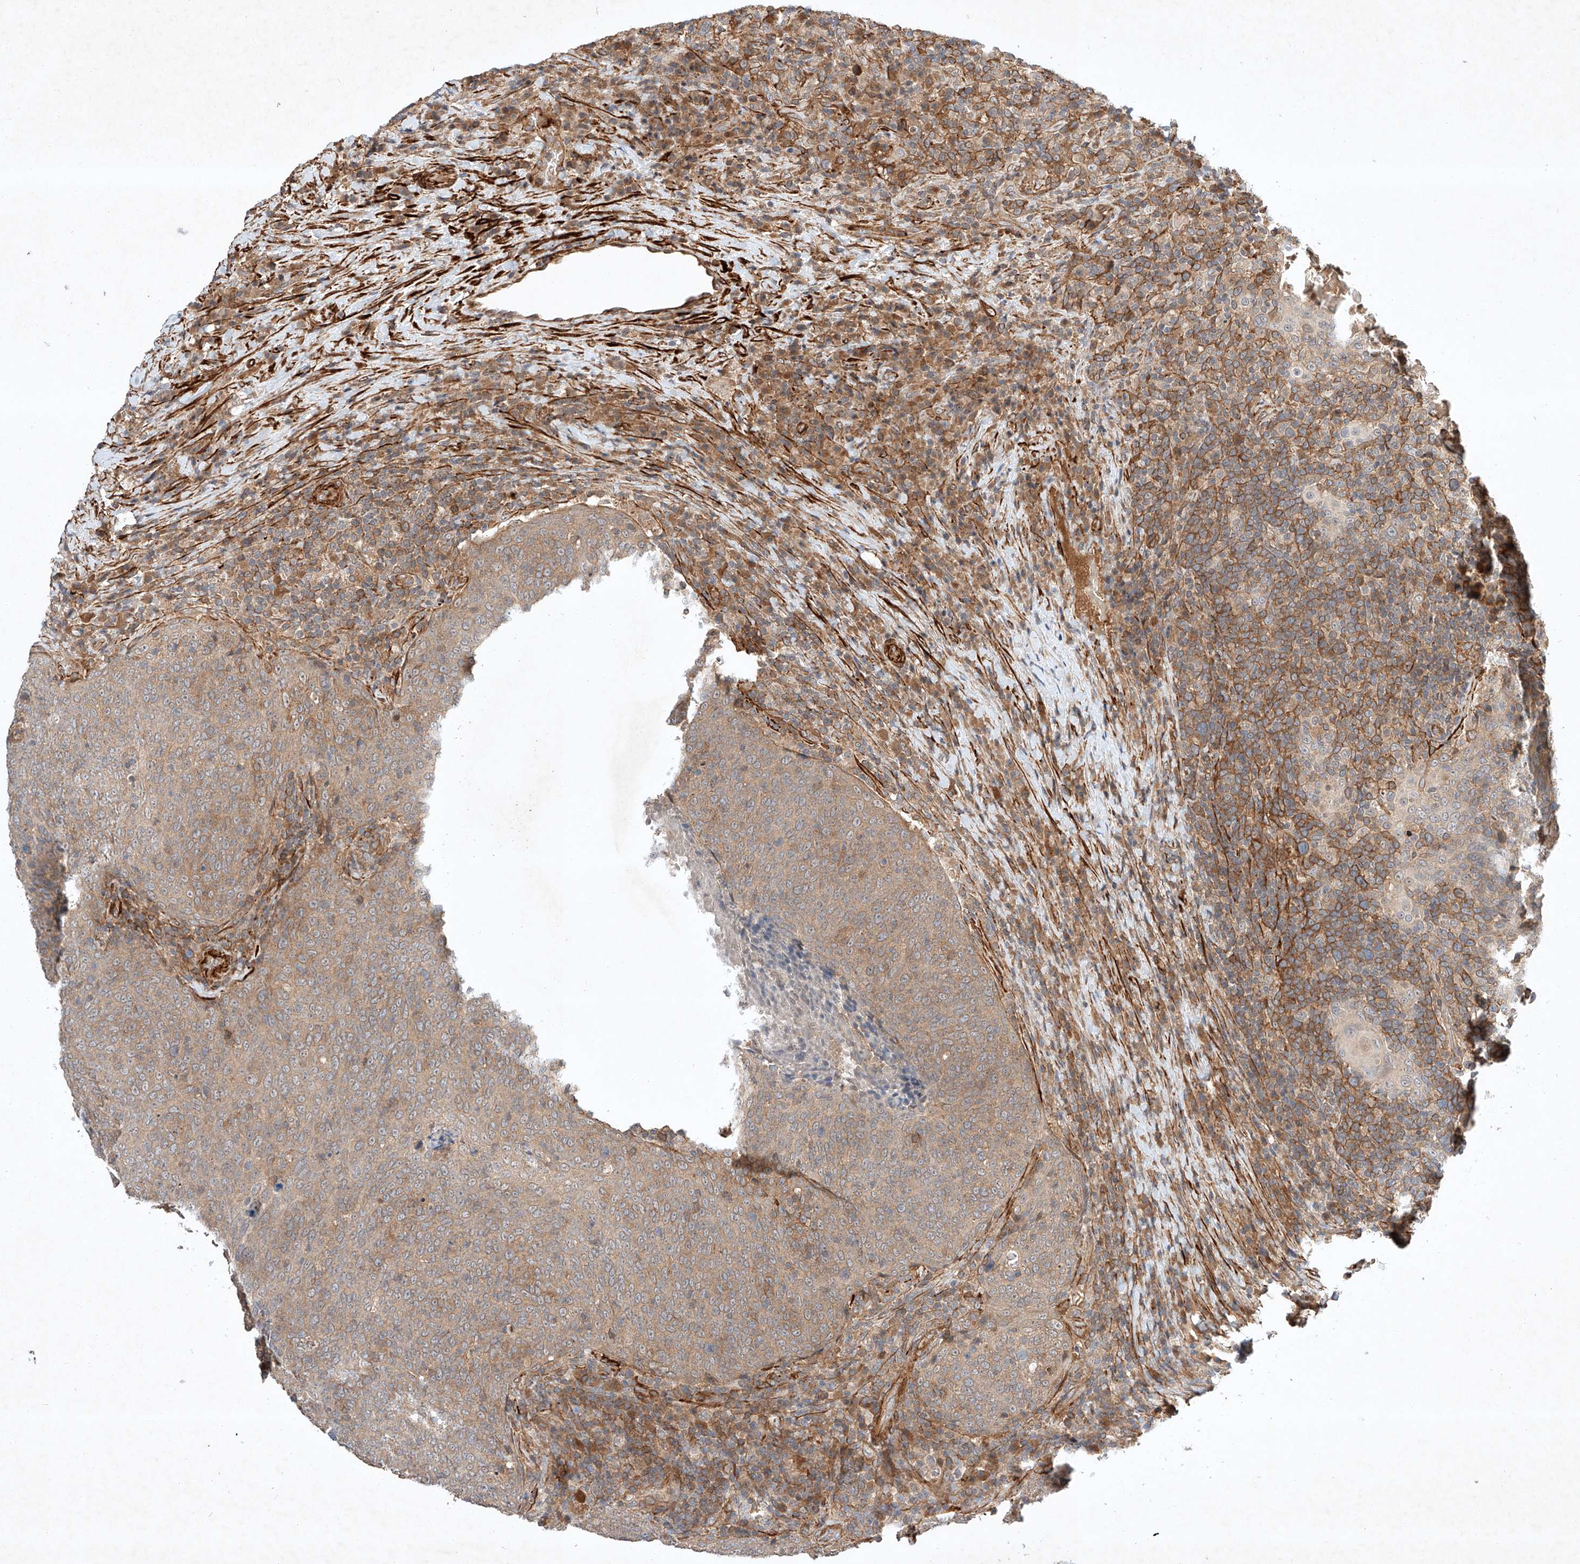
{"staining": {"intensity": "weak", "quantity": ">75%", "location": "cytoplasmic/membranous"}, "tissue": "head and neck cancer", "cell_type": "Tumor cells", "image_type": "cancer", "snomed": [{"axis": "morphology", "description": "Squamous cell carcinoma, NOS"}, {"axis": "morphology", "description": "Squamous cell carcinoma, metastatic, NOS"}, {"axis": "topography", "description": "Lymph node"}, {"axis": "topography", "description": "Head-Neck"}], "caption": "Weak cytoplasmic/membranous expression for a protein is seen in approximately >75% of tumor cells of metastatic squamous cell carcinoma (head and neck) using immunohistochemistry (IHC).", "gene": "ARHGAP33", "patient": {"sex": "male", "age": 62}}